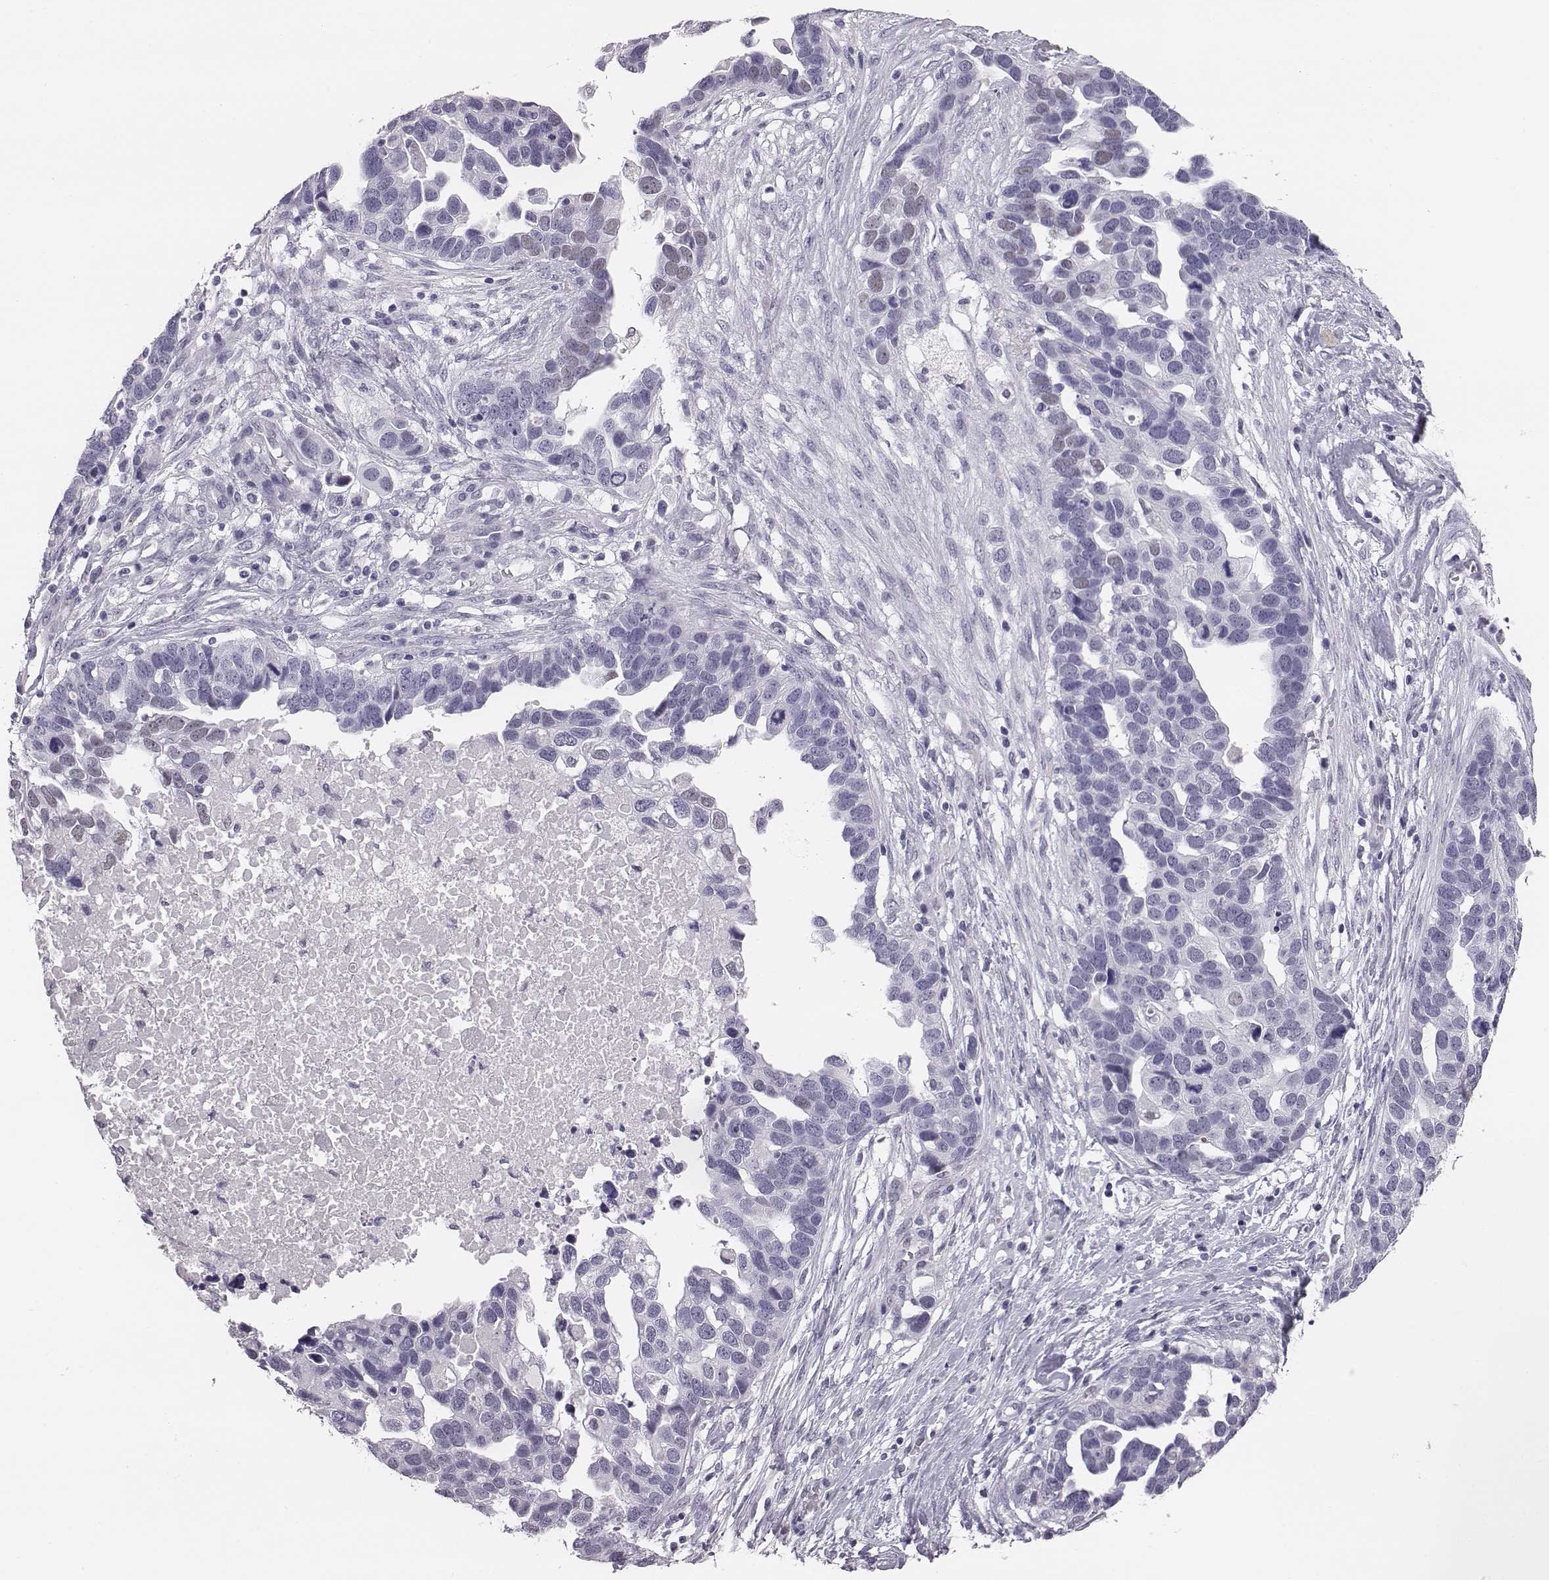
{"staining": {"intensity": "negative", "quantity": "none", "location": "none"}, "tissue": "ovarian cancer", "cell_type": "Tumor cells", "image_type": "cancer", "snomed": [{"axis": "morphology", "description": "Cystadenocarcinoma, serous, NOS"}, {"axis": "topography", "description": "Ovary"}], "caption": "Immunohistochemistry (IHC) image of human ovarian serous cystadenocarcinoma stained for a protein (brown), which demonstrates no positivity in tumor cells.", "gene": "ACOD1", "patient": {"sex": "female", "age": 54}}